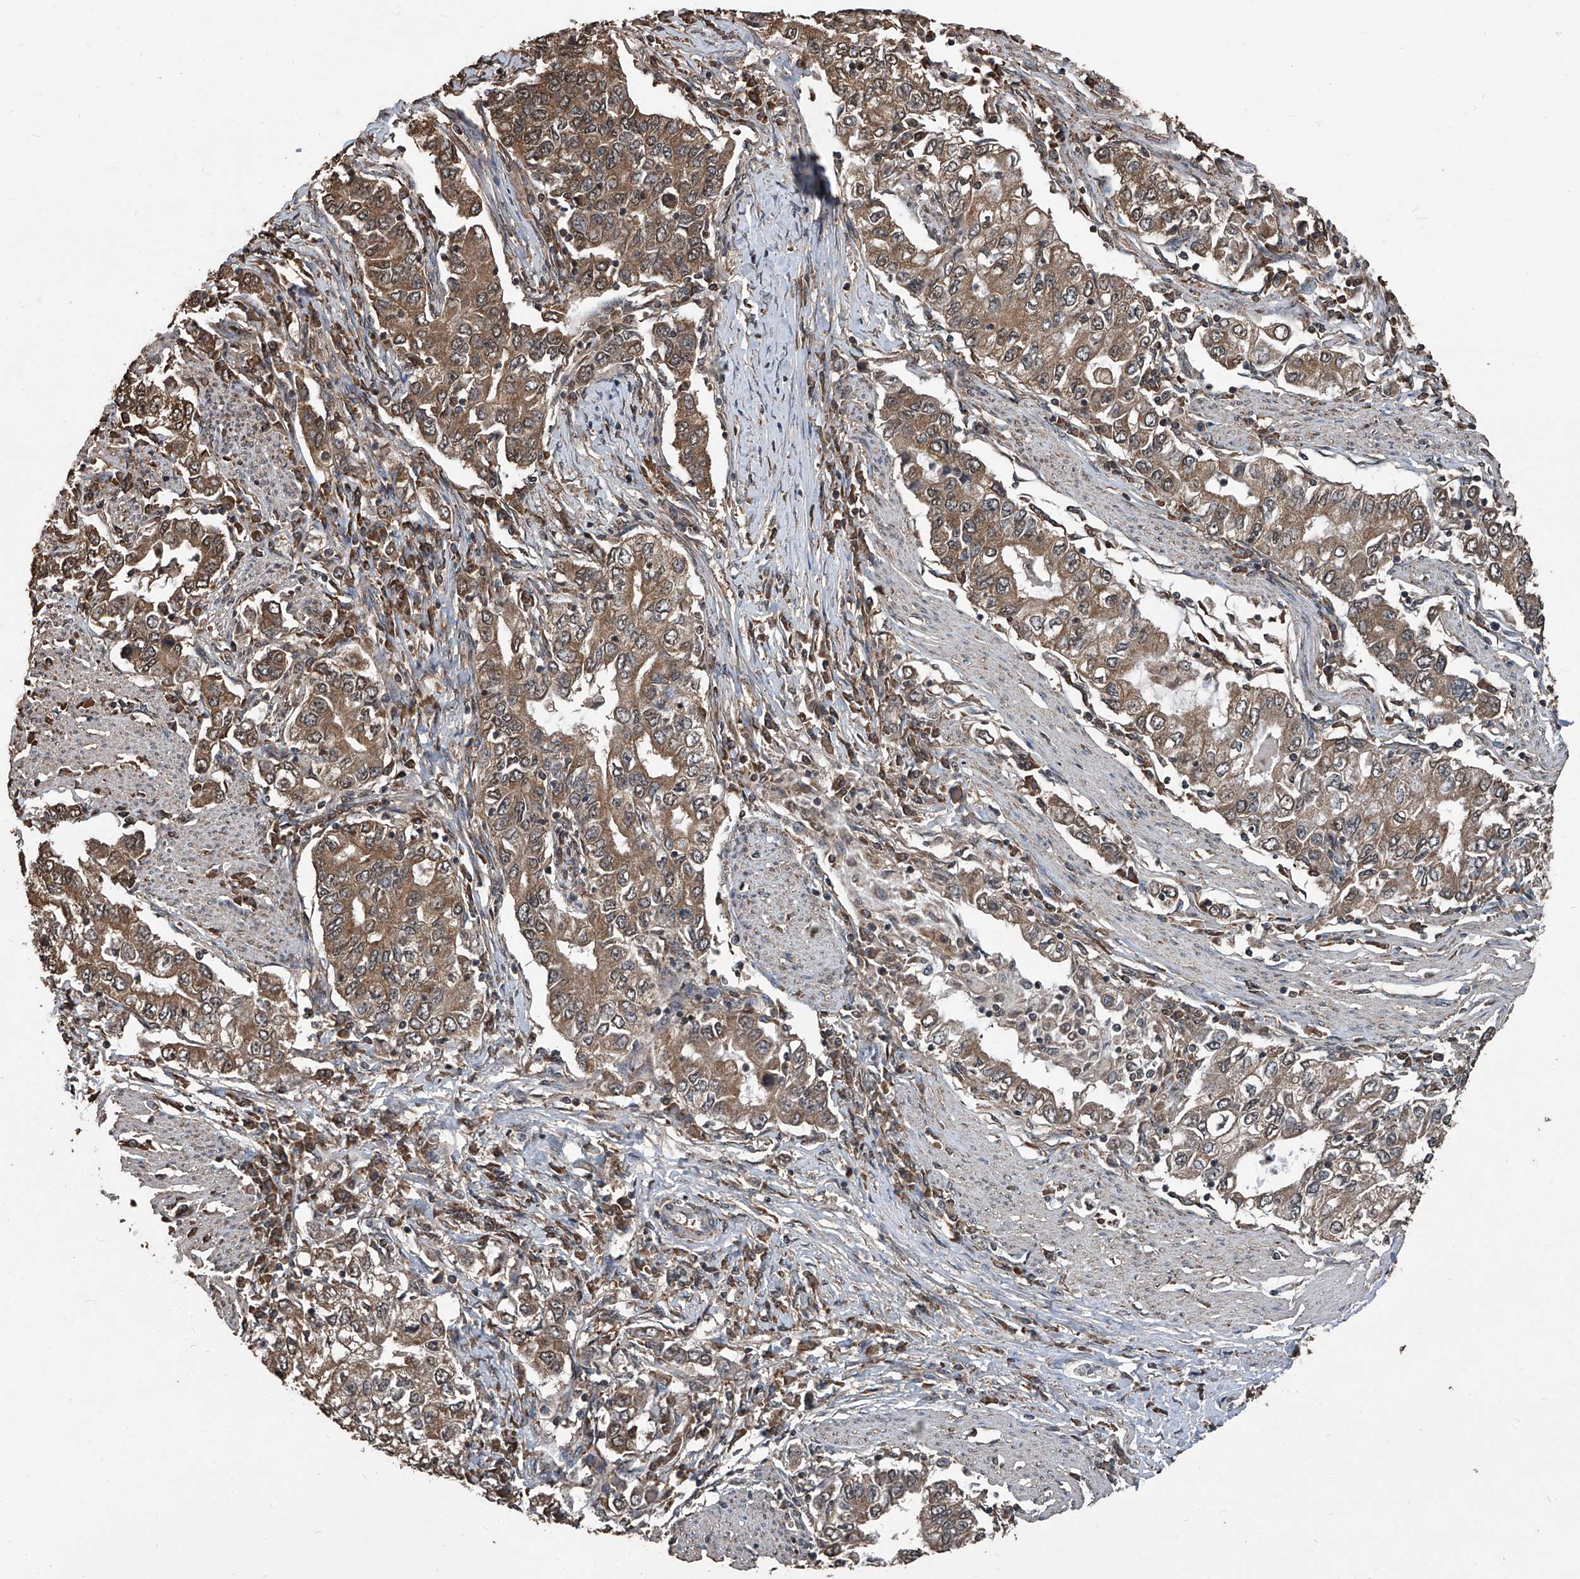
{"staining": {"intensity": "moderate", "quantity": ">75%", "location": "cytoplasmic/membranous"}, "tissue": "stomach cancer", "cell_type": "Tumor cells", "image_type": "cancer", "snomed": [{"axis": "morphology", "description": "Adenocarcinoma, NOS"}, {"axis": "topography", "description": "Stomach, lower"}], "caption": "Stomach adenocarcinoma was stained to show a protein in brown. There is medium levels of moderate cytoplasmic/membranous positivity in approximately >75% of tumor cells.", "gene": "STARD7", "patient": {"sex": "female", "age": 72}}